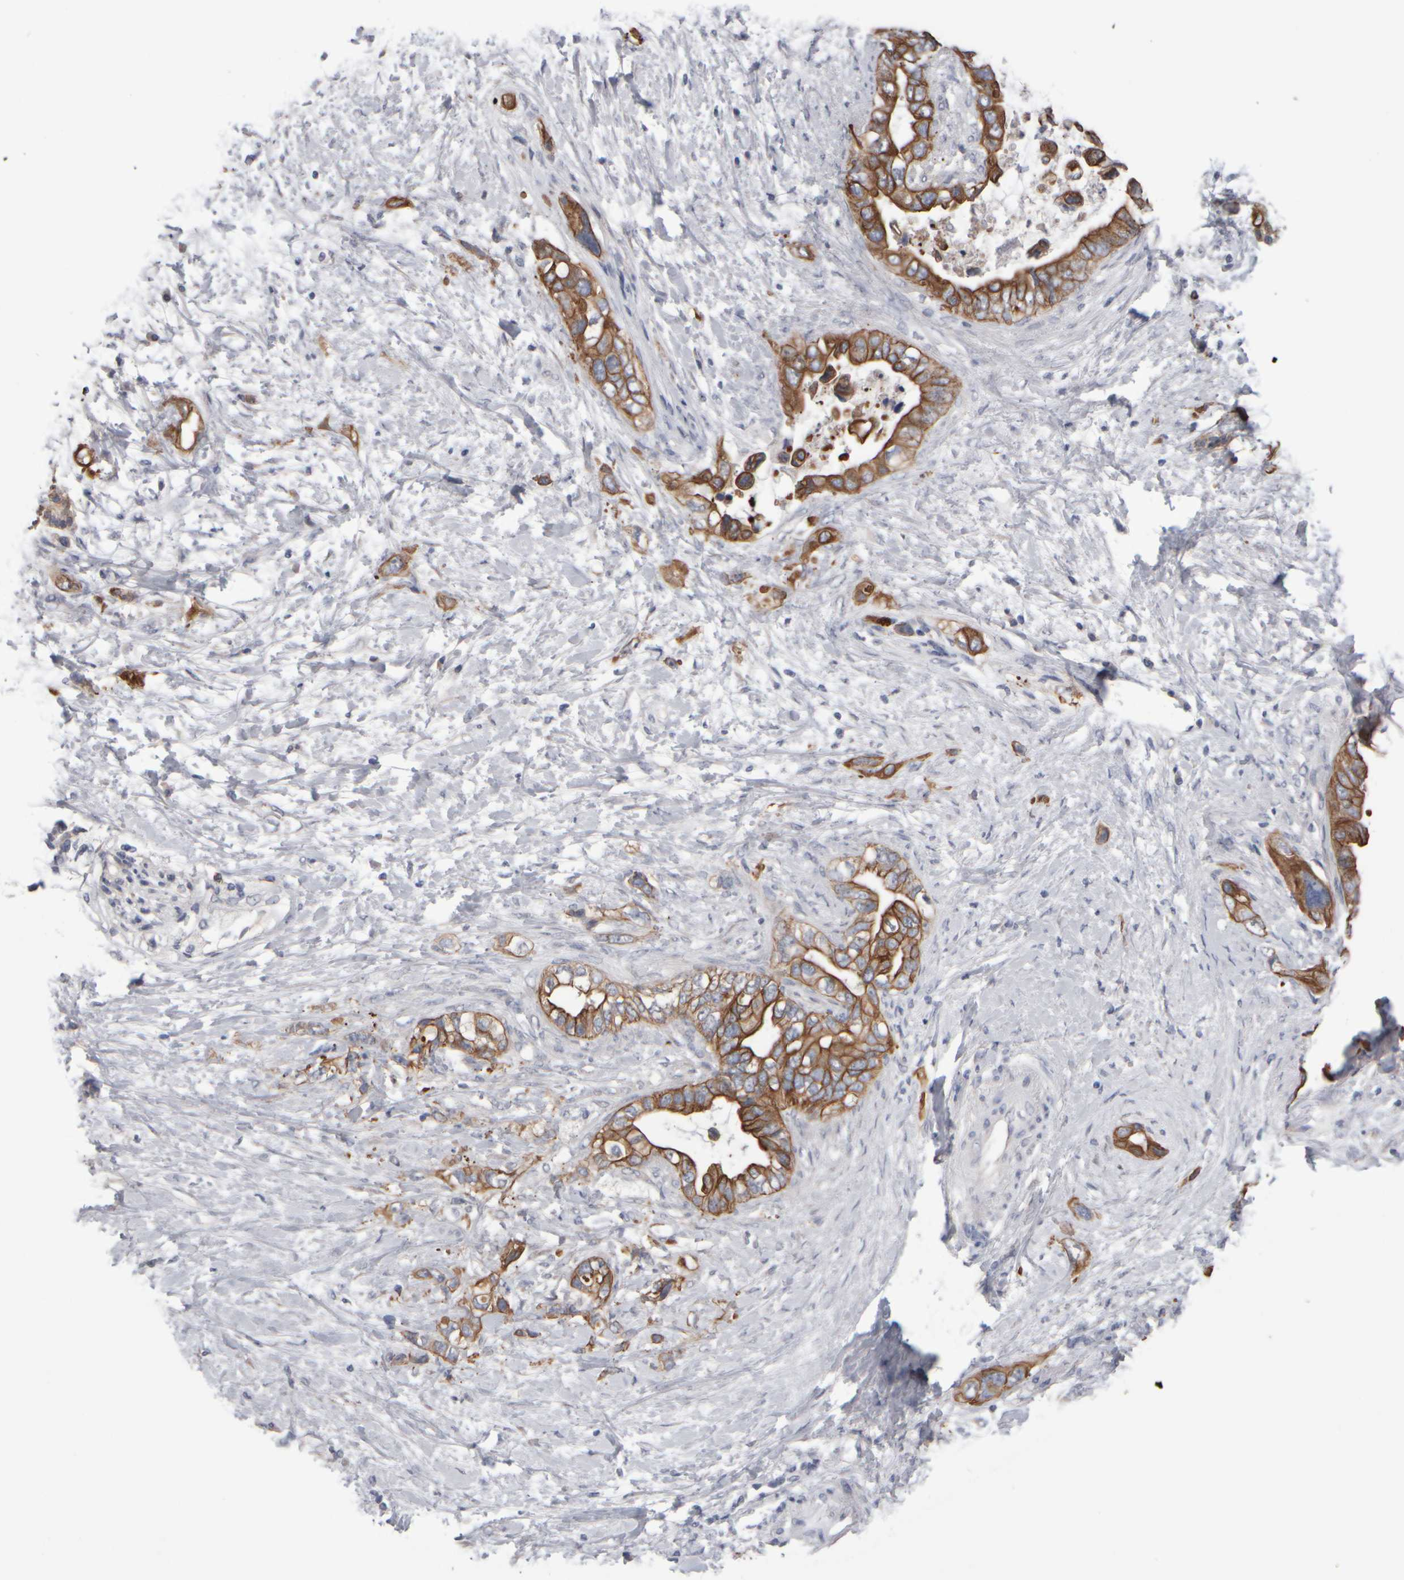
{"staining": {"intensity": "strong", "quantity": ">75%", "location": "cytoplasmic/membranous"}, "tissue": "pancreatic cancer", "cell_type": "Tumor cells", "image_type": "cancer", "snomed": [{"axis": "morphology", "description": "Adenocarcinoma, NOS"}, {"axis": "topography", "description": "Pancreas"}], "caption": "This is a histology image of immunohistochemistry (IHC) staining of pancreatic cancer, which shows strong staining in the cytoplasmic/membranous of tumor cells.", "gene": "EPHX2", "patient": {"sex": "female", "age": 56}}